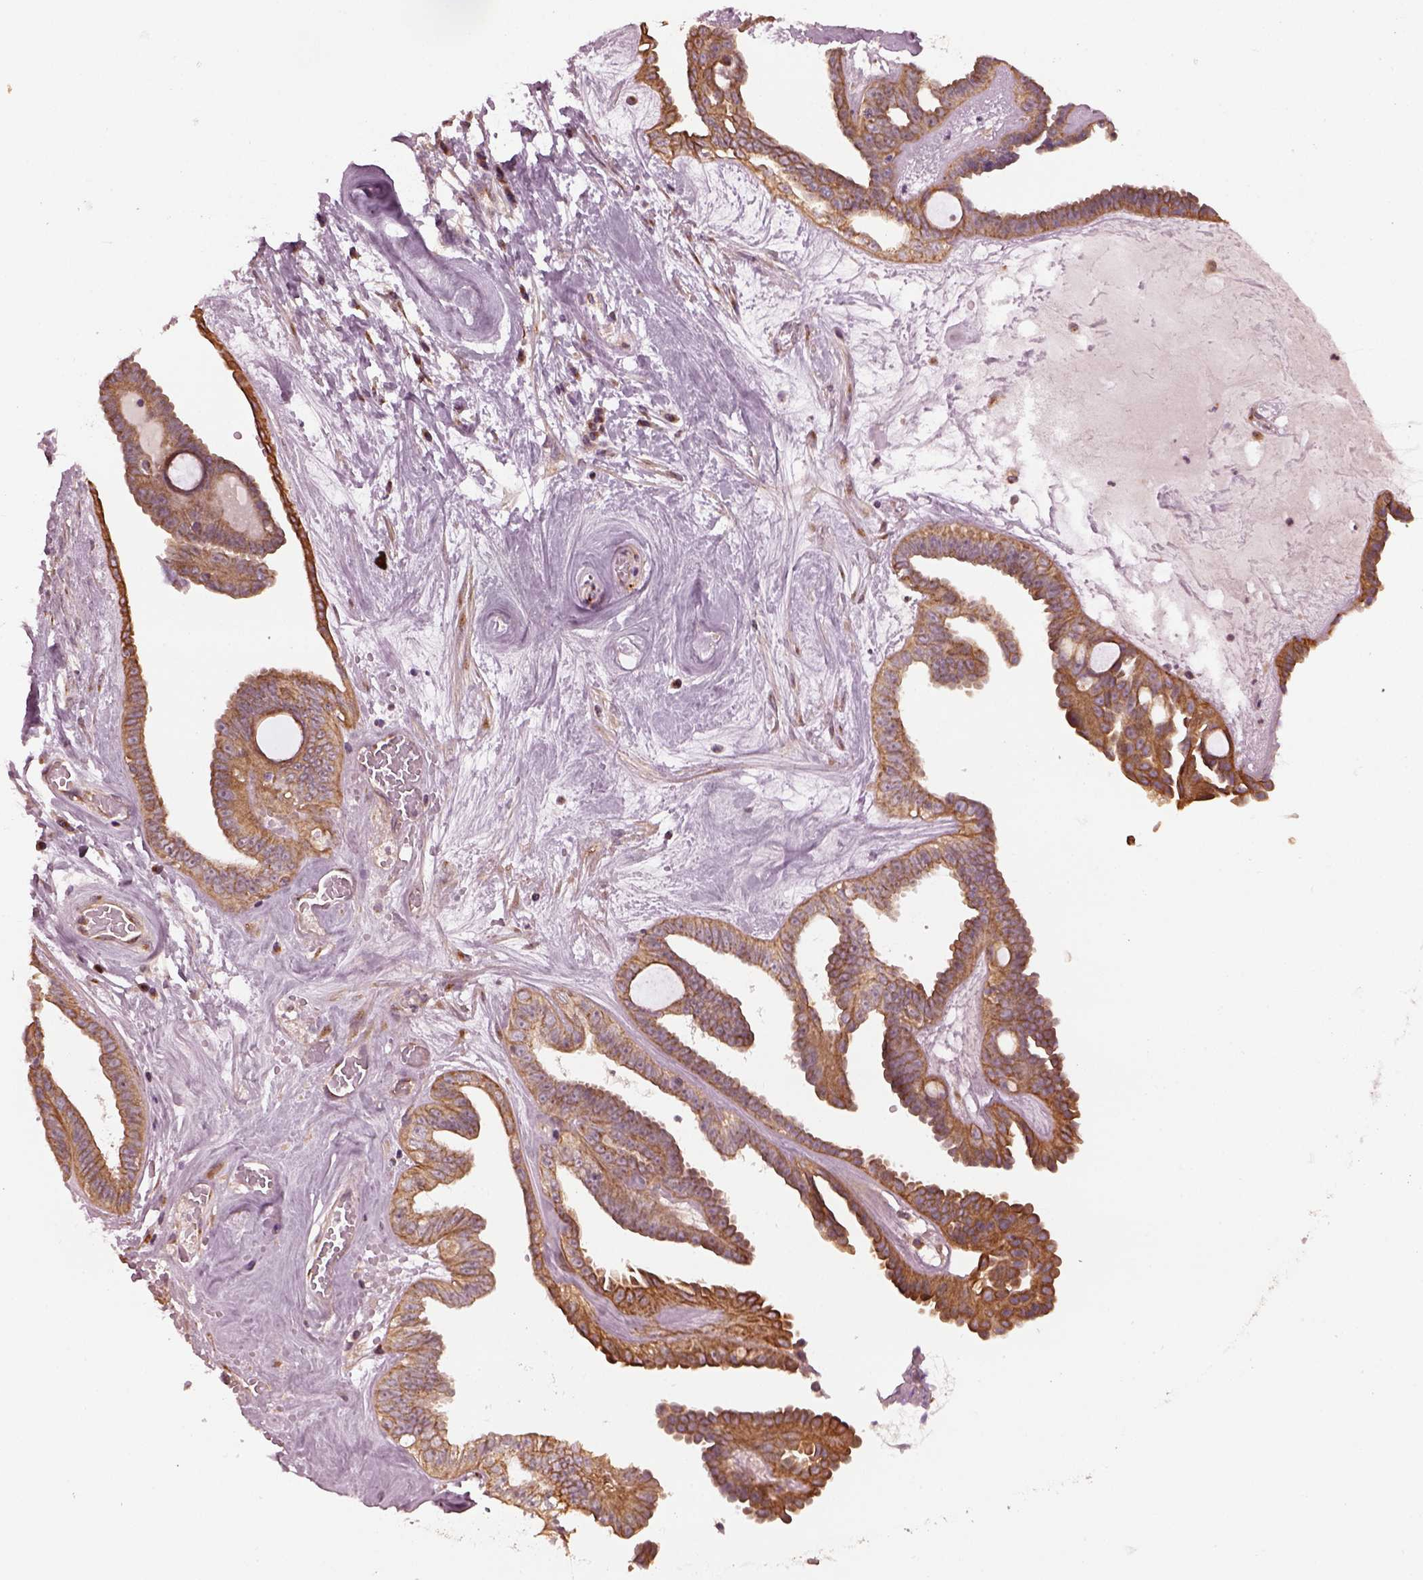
{"staining": {"intensity": "moderate", "quantity": "25%-75%", "location": "cytoplasmic/membranous"}, "tissue": "ovarian cancer", "cell_type": "Tumor cells", "image_type": "cancer", "snomed": [{"axis": "morphology", "description": "Cystadenocarcinoma, serous, NOS"}, {"axis": "topography", "description": "Ovary"}], "caption": "Immunohistochemistry (IHC) (DAB (3,3'-diaminobenzidine)) staining of human serous cystadenocarcinoma (ovarian) demonstrates moderate cytoplasmic/membranous protein staining in about 25%-75% of tumor cells.", "gene": "RUFY3", "patient": {"sex": "female", "age": 71}}